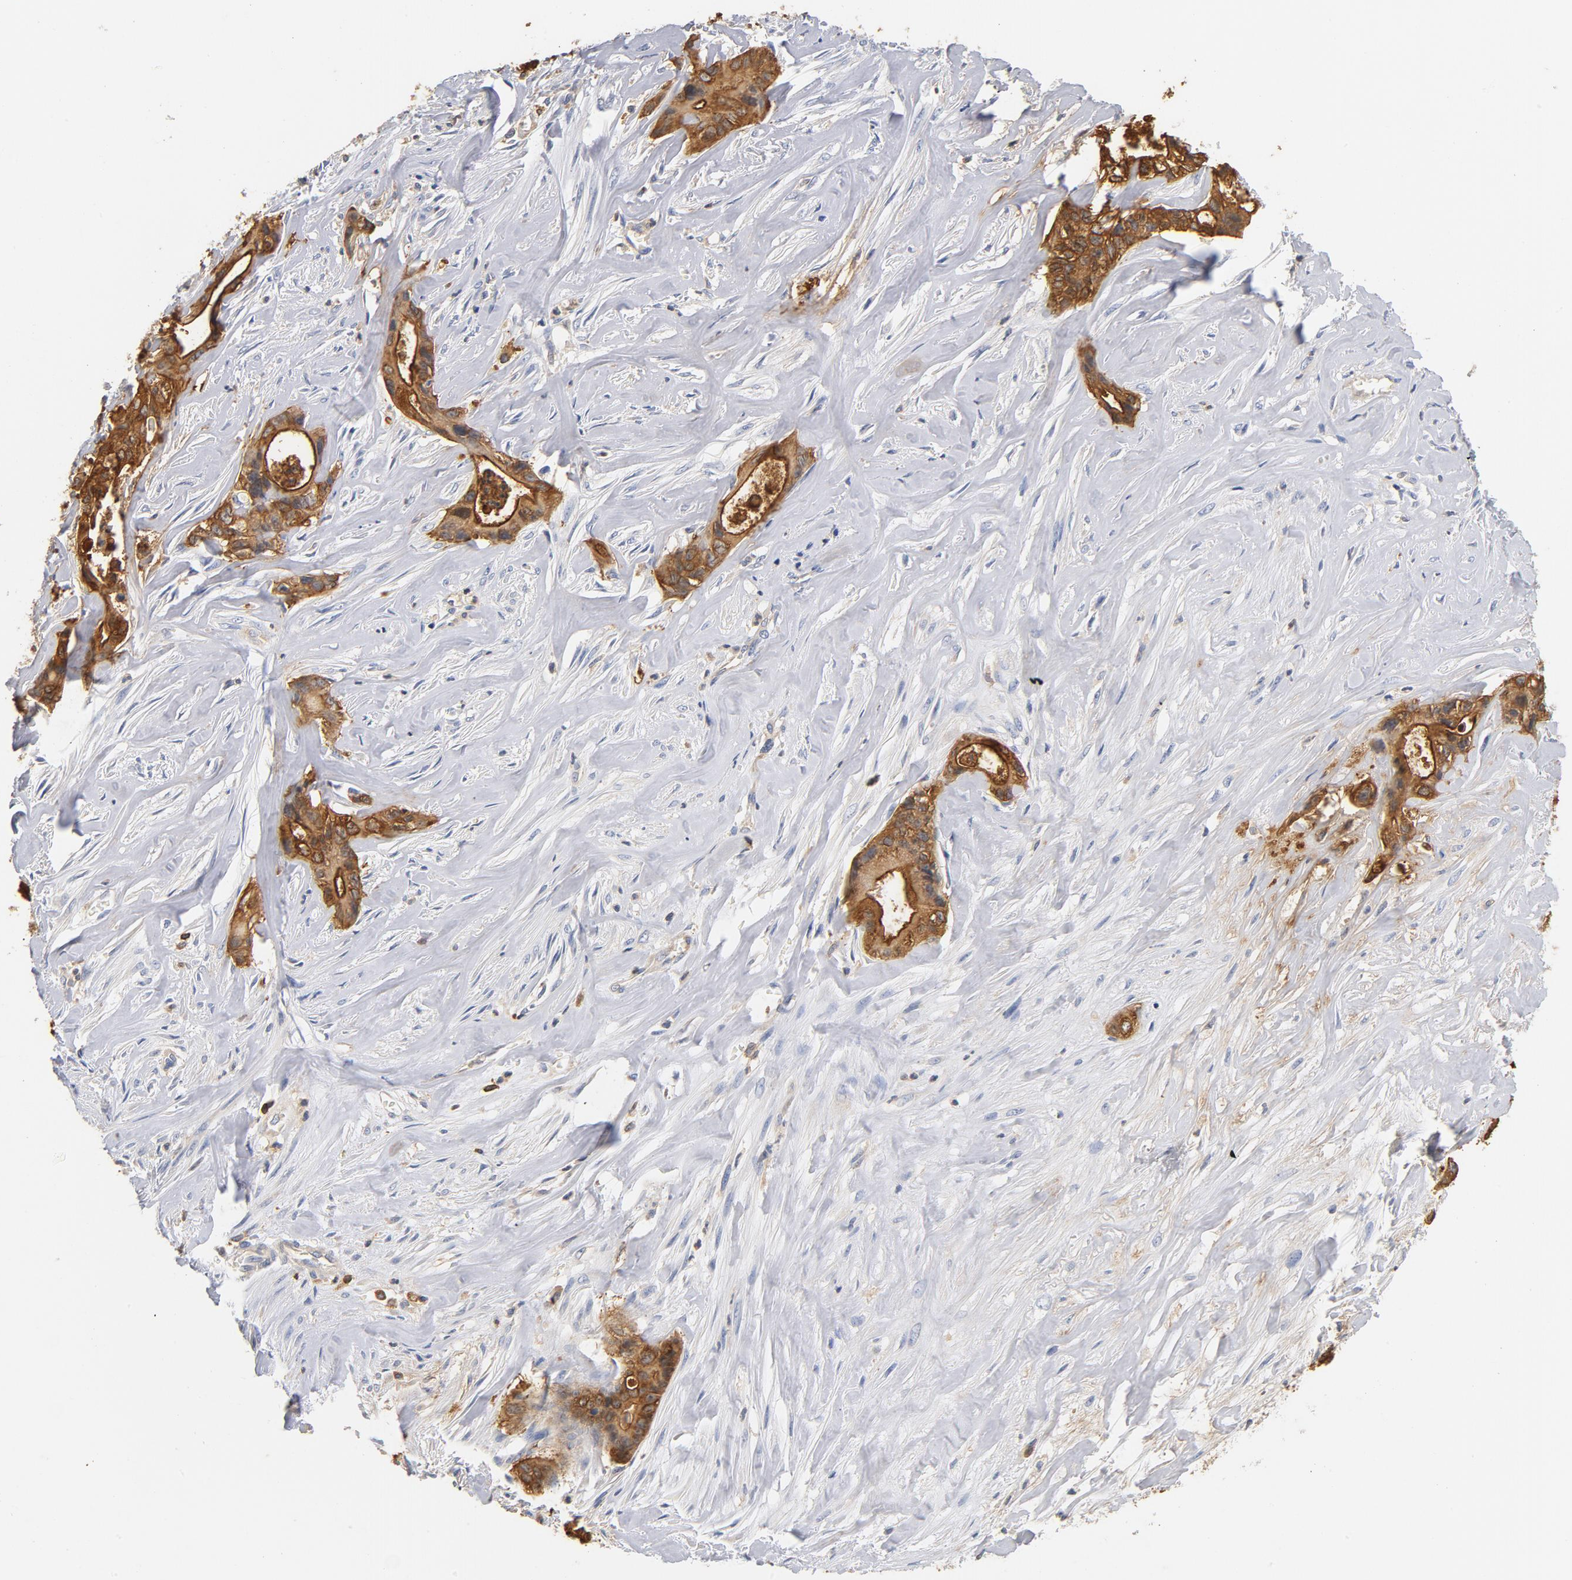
{"staining": {"intensity": "moderate", "quantity": ">75%", "location": "cytoplasmic/membranous"}, "tissue": "liver cancer", "cell_type": "Tumor cells", "image_type": "cancer", "snomed": [{"axis": "morphology", "description": "Cholangiocarcinoma"}, {"axis": "topography", "description": "Liver"}], "caption": "Protein expression analysis of human liver cancer (cholangiocarcinoma) reveals moderate cytoplasmic/membranous expression in approximately >75% of tumor cells.", "gene": "EZR", "patient": {"sex": "female", "age": 55}}